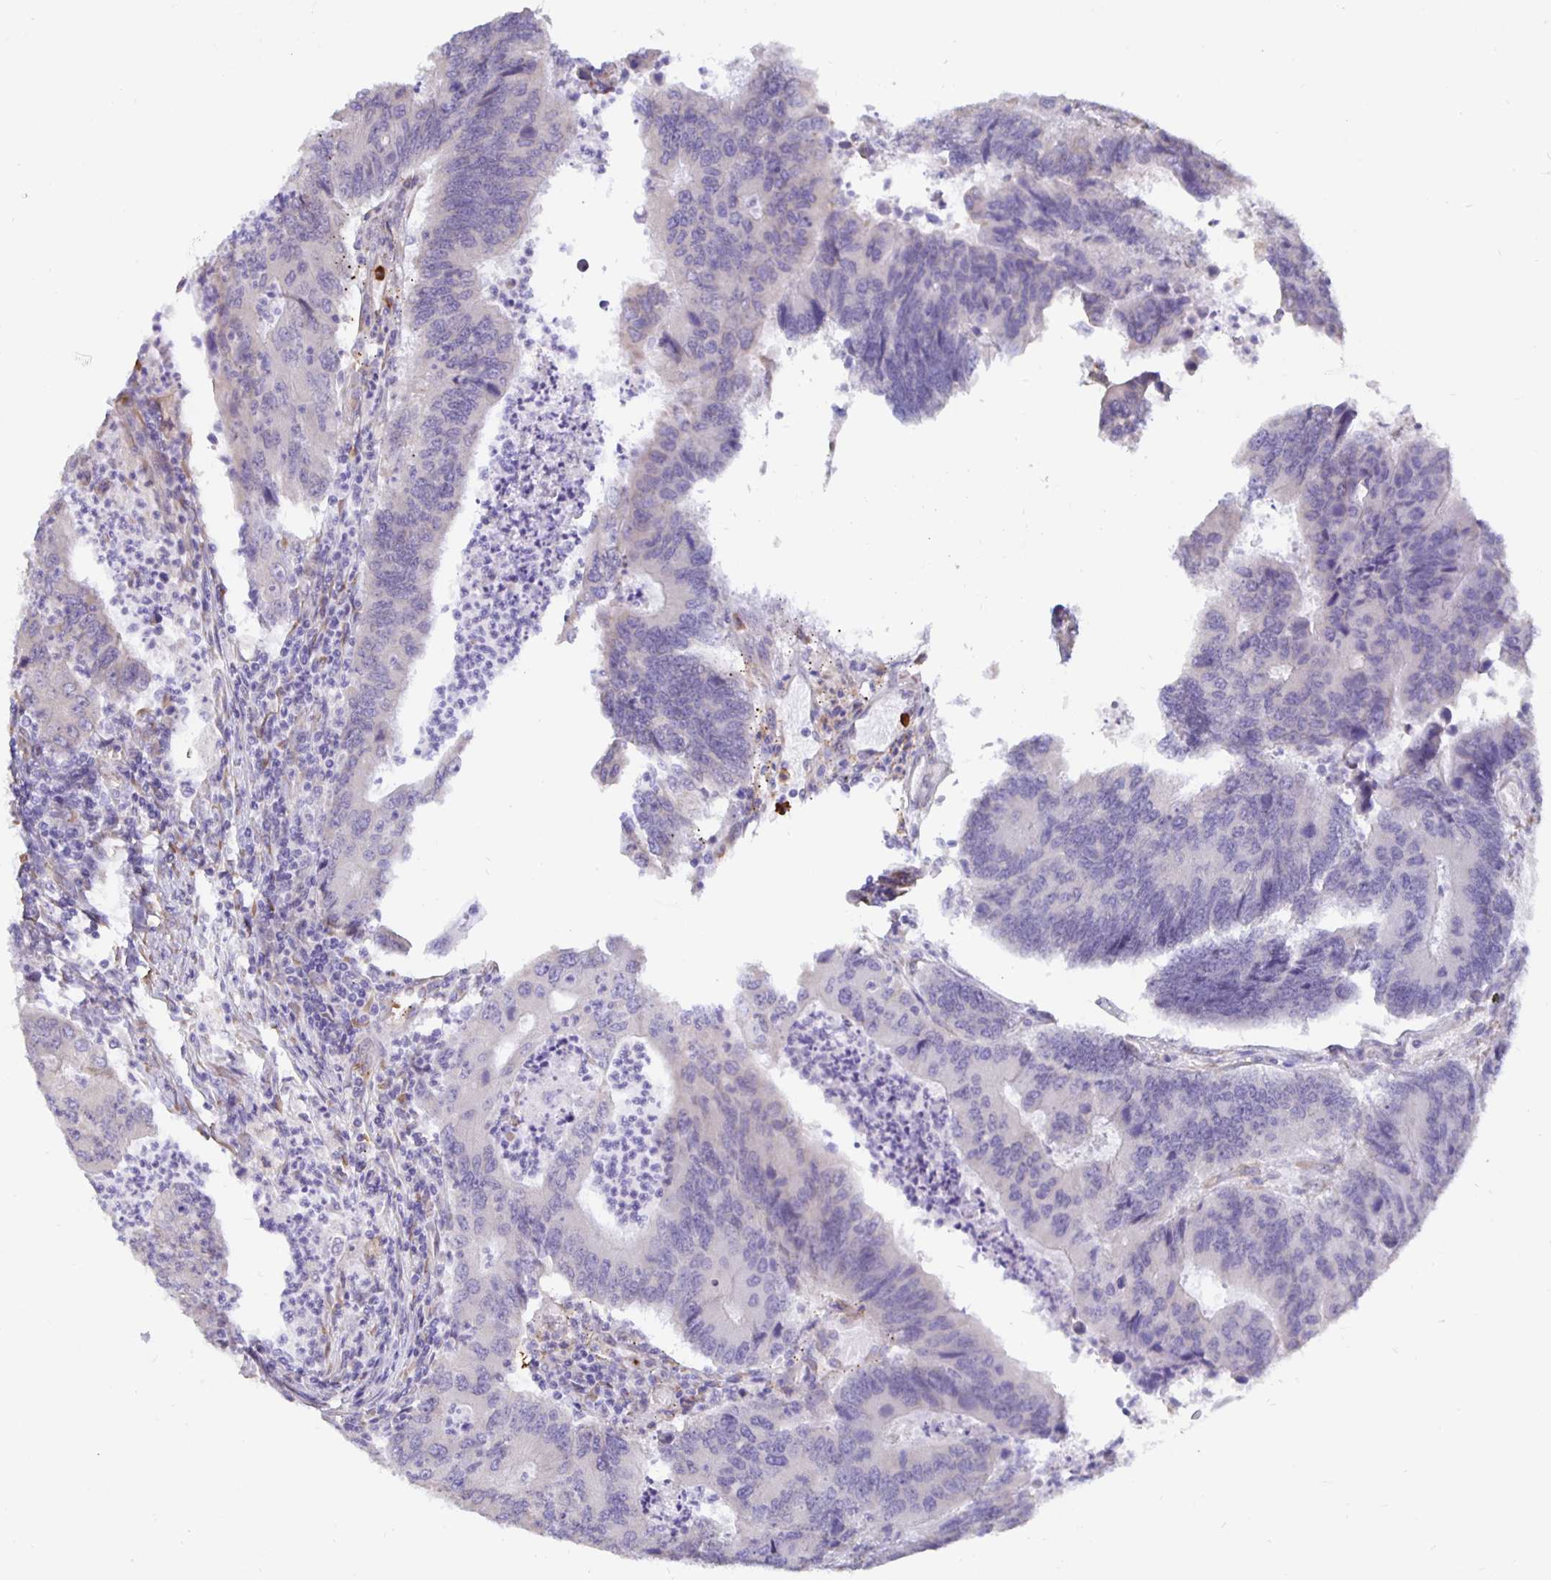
{"staining": {"intensity": "negative", "quantity": "none", "location": "none"}, "tissue": "colorectal cancer", "cell_type": "Tumor cells", "image_type": "cancer", "snomed": [{"axis": "morphology", "description": "Adenocarcinoma, NOS"}, {"axis": "topography", "description": "Colon"}], "caption": "Colorectal cancer (adenocarcinoma) was stained to show a protein in brown. There is no significant expression in tumor cells.", "gene": "DNAI2", "patient": {"sex": "female", "age": 67}}